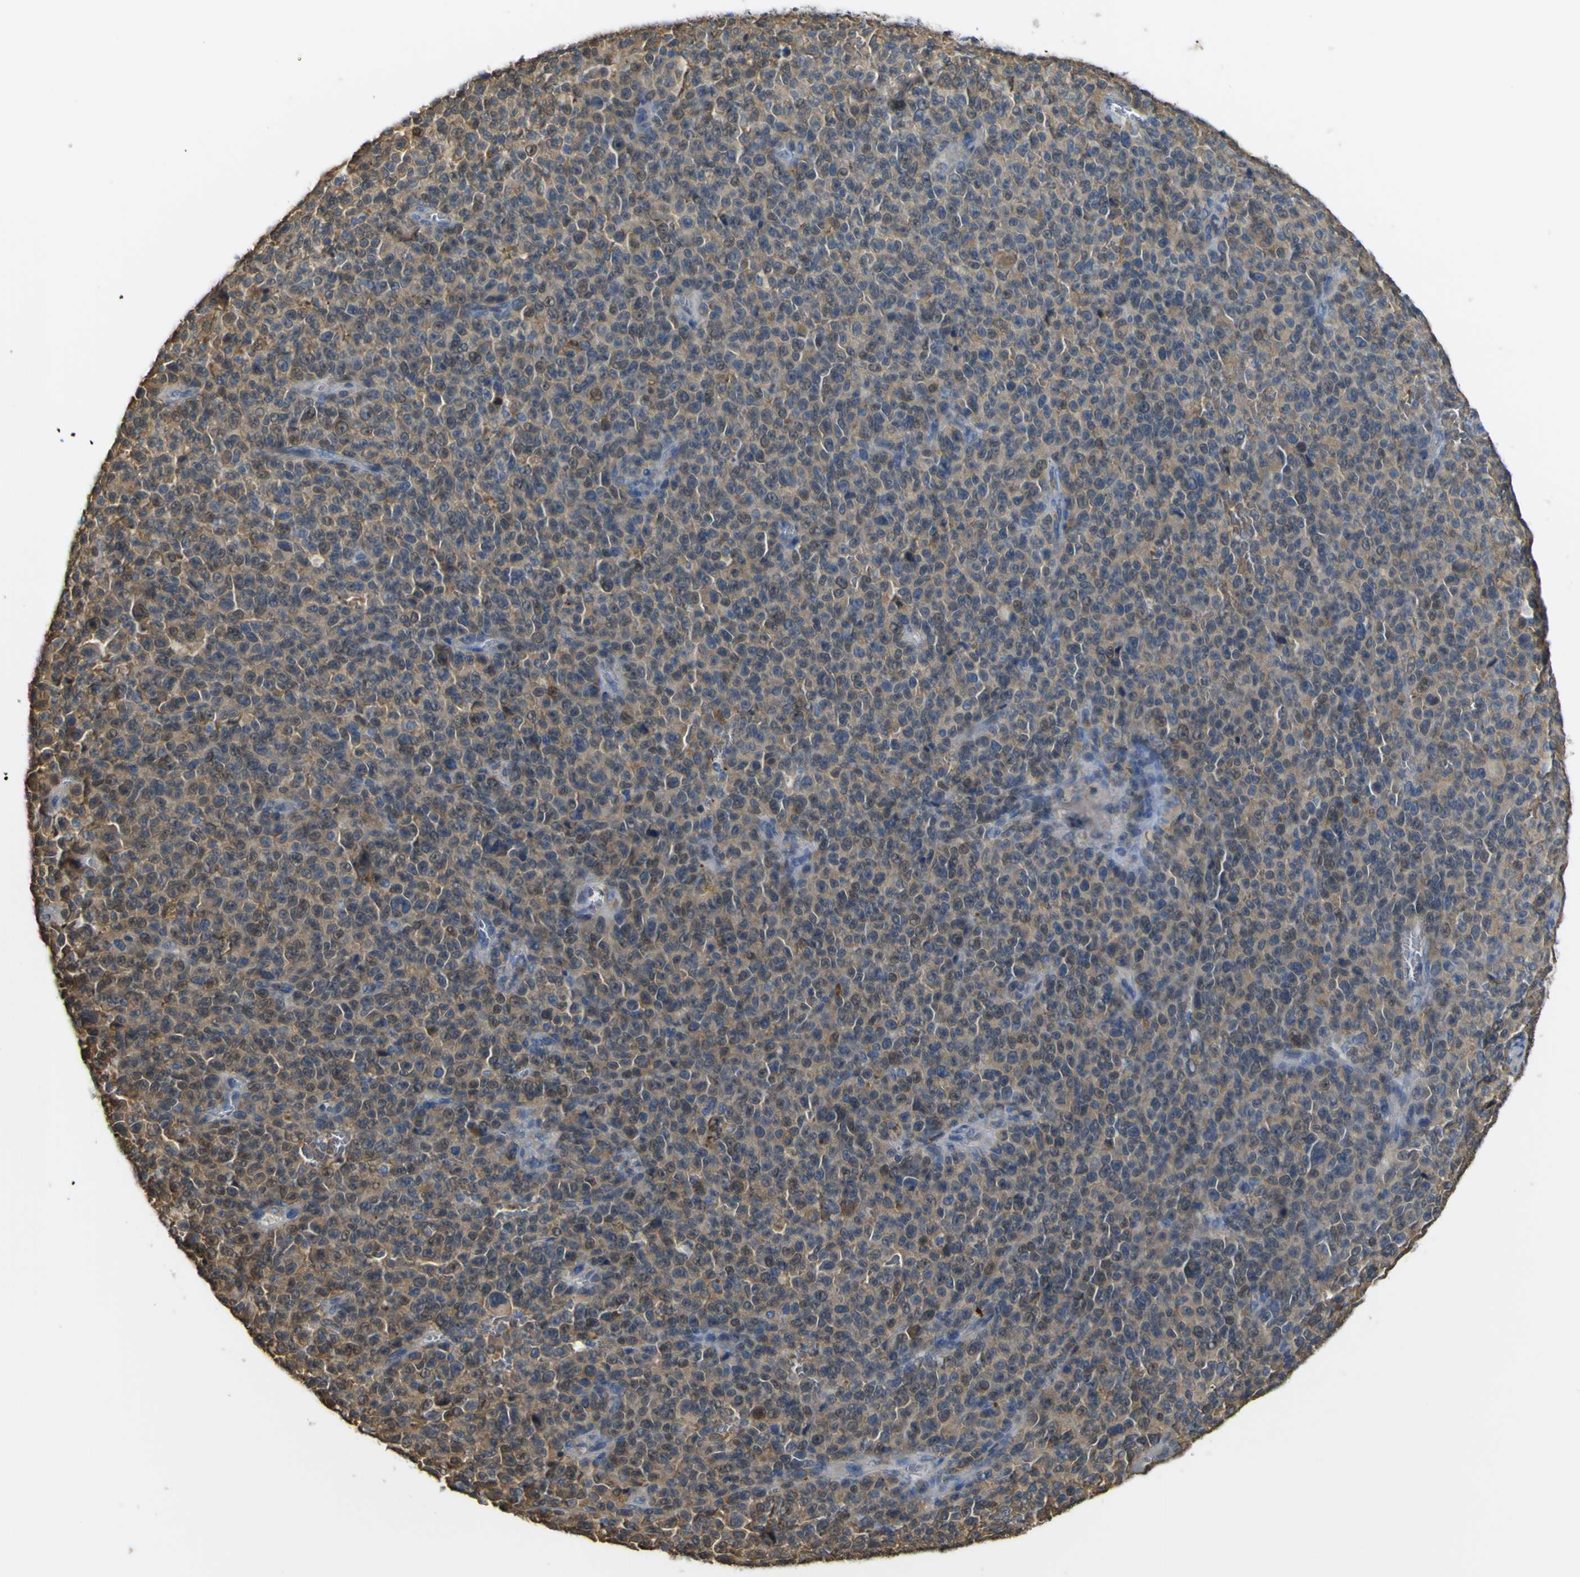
{"staining": {"intensity": "moderate", "quantity": ">75%", "location": "cytoplasmic/membranous"}, "tissue": "melanoma", "cell_type": "Tumor cells", "image_type": "cancer", "snomed": [{"axis": "morphology", "description": "Malignant melanoma, NOS"}, {"axis": "topography", "description": "Skin"}], "caption": "Immunohistochemistry micrograph of neoplastic tissue: human melanoma stained using immunohistochemistry displays medium levels of moderate protein expression localized specifically in the cytoplasmic/membranous of tumor cells, appearing as a cytoplasmic/membranous brown color.", "gene": "ABHD3", "patient": {"sex": "female", "age": 82}}